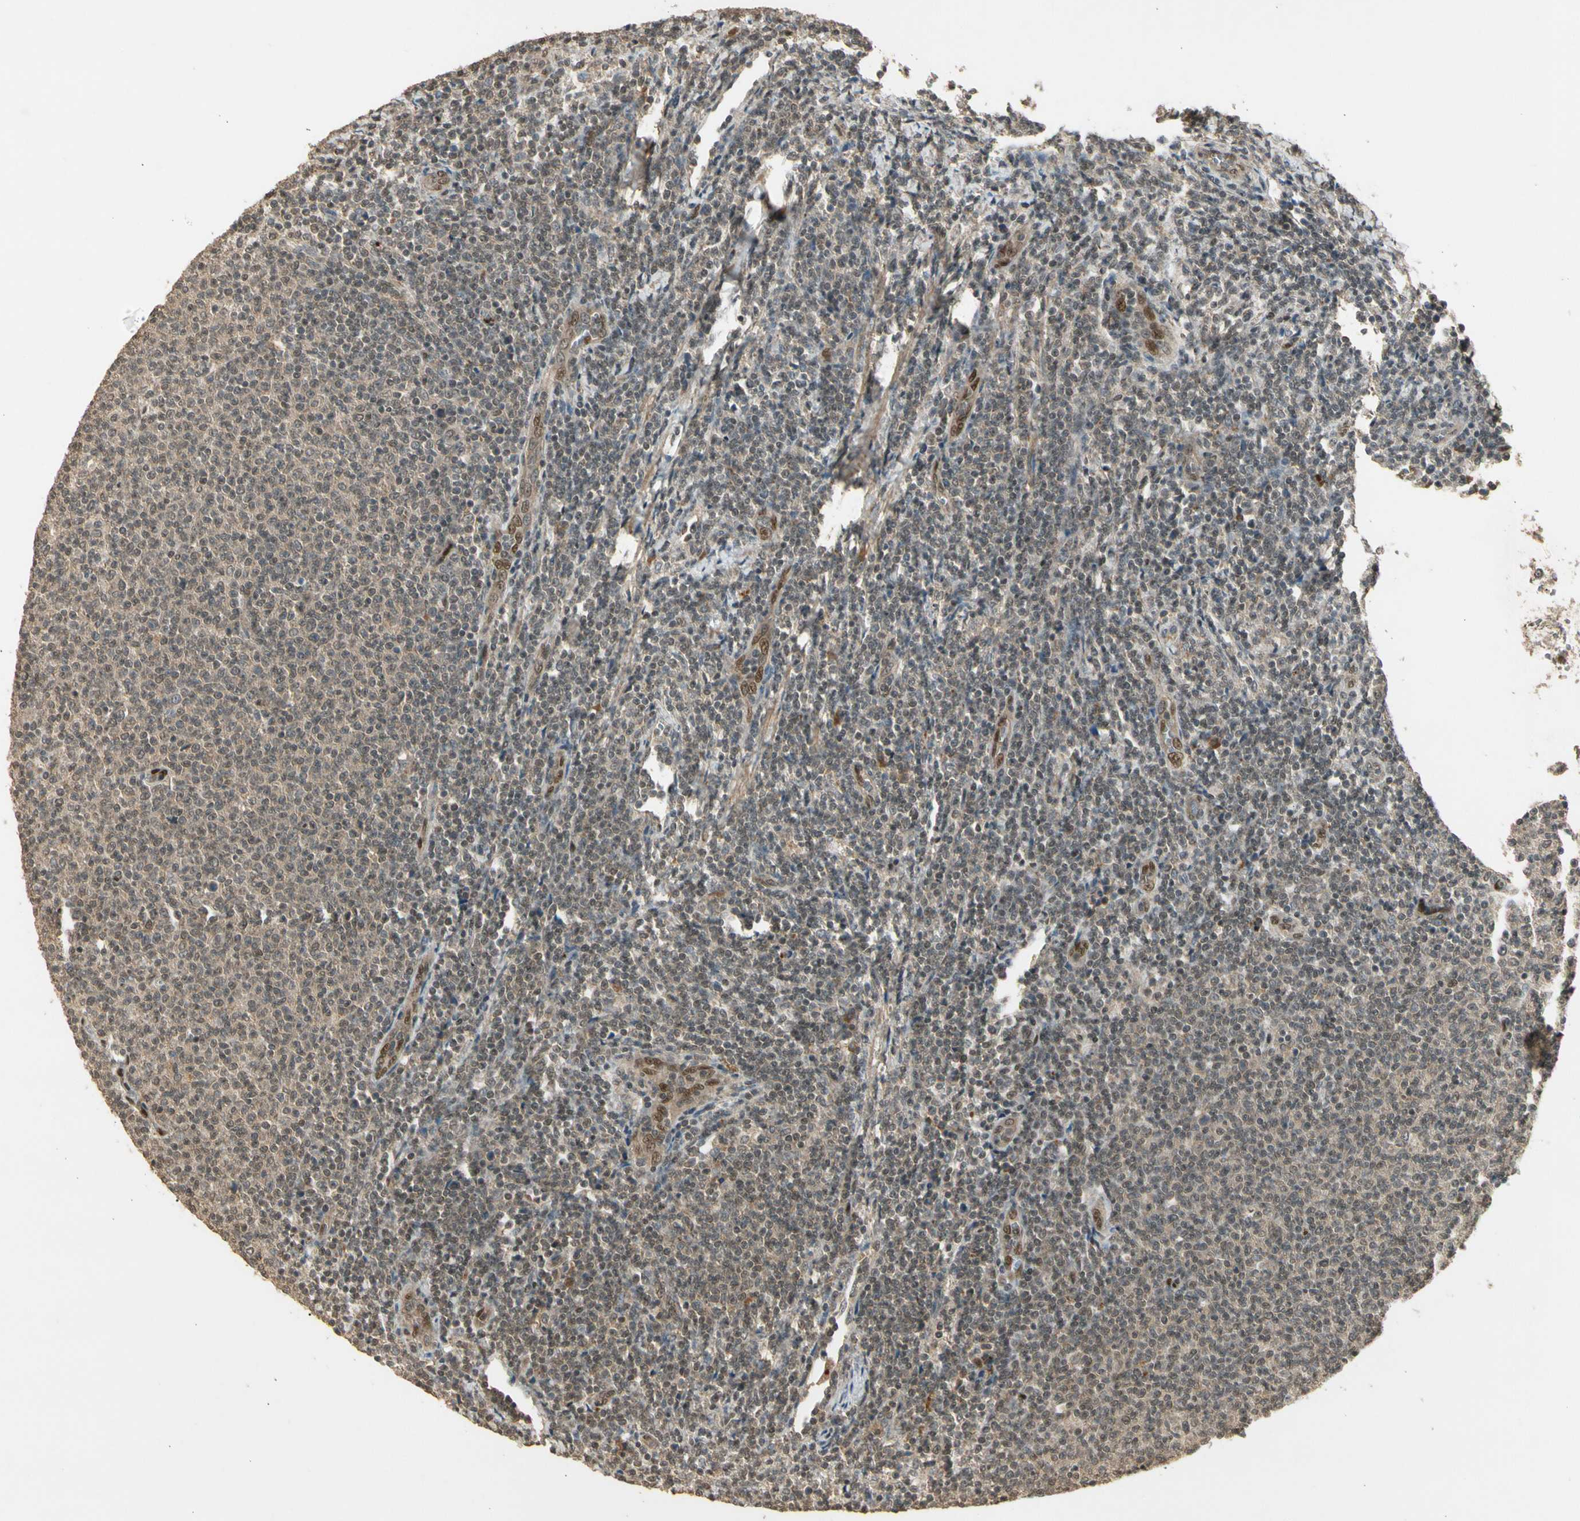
{"staining": {"intensity": "weak", "quantity": "25%-75%", "location": "cytoplasmic/membranous"}, "tissue": "lymphoma", "cell_type": "Tumor cells", "image_type": "cancer", "snomed": [{"axis": "morphology", "description": "Malignant lymphoma, non-Hodgkin's type, Low grade"}, {"axis": "topography", "description": "Lymph node"}], "caption": "A brown stain shows weak cytoplasmic/membranous positivity of a protein in human lymphoma tumor cells. (brown staining indicates protein expression, while blue staining denotes nuclei).", "gene": "GMEB2", "patient": {"sex": "male", "age": 66}}